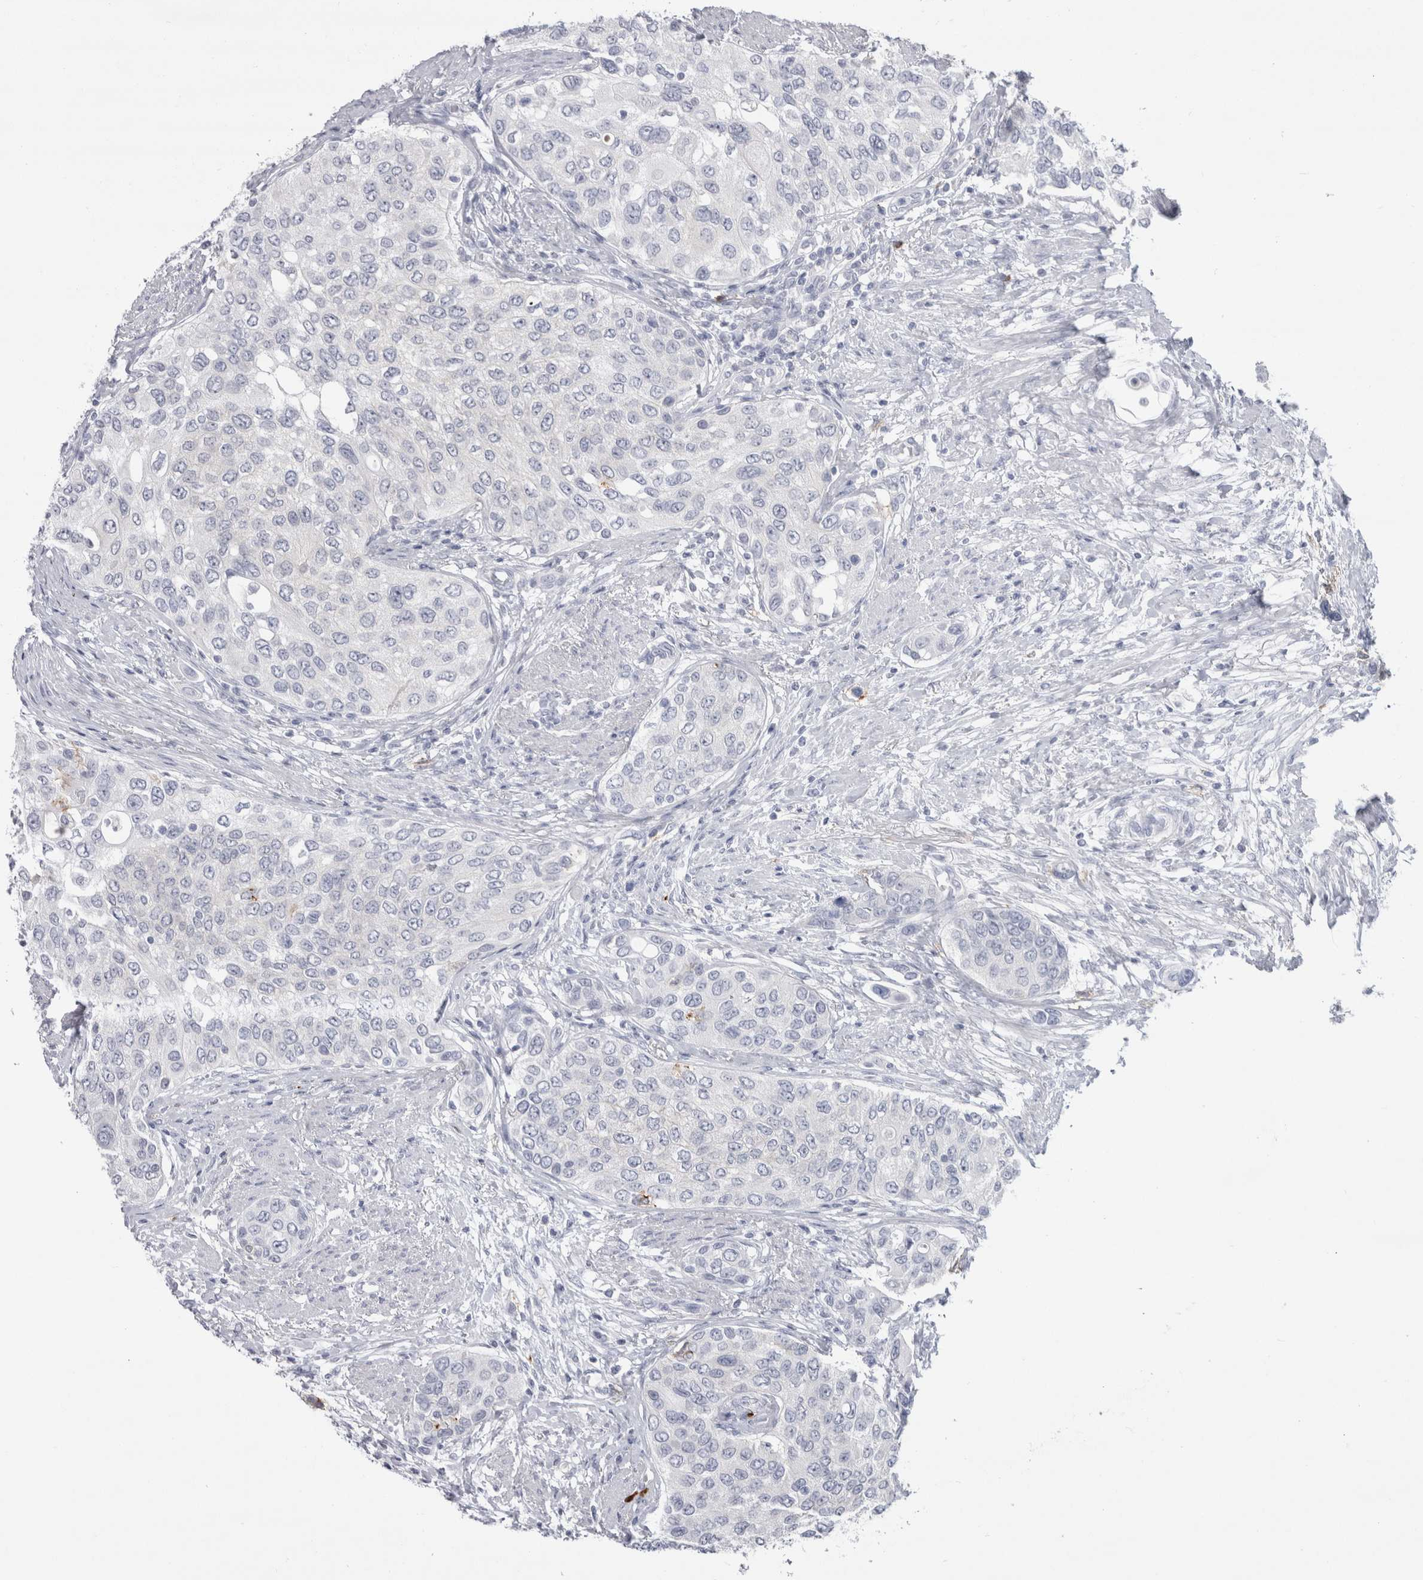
{"staining": {"intensity": "negative", "quantity": "none", "location": "none"}, "tissue": "urothelial cancer", "cell_type": "Tumor cells", "image_type": "cancer", "snomed": [{"axis": "morphology", "description": "Urothelial carcinoma, High grade"}, {"axis": "topography", "description": "Urinary bladder"}], "caption": "High power microscopy histopathology image of an IHC micrograph of high-grade urothelial carcinoma, revealing no significant expression in tumor cells.", "gene": "CDH17", "patient": {"sex": "female", "age": 56}}